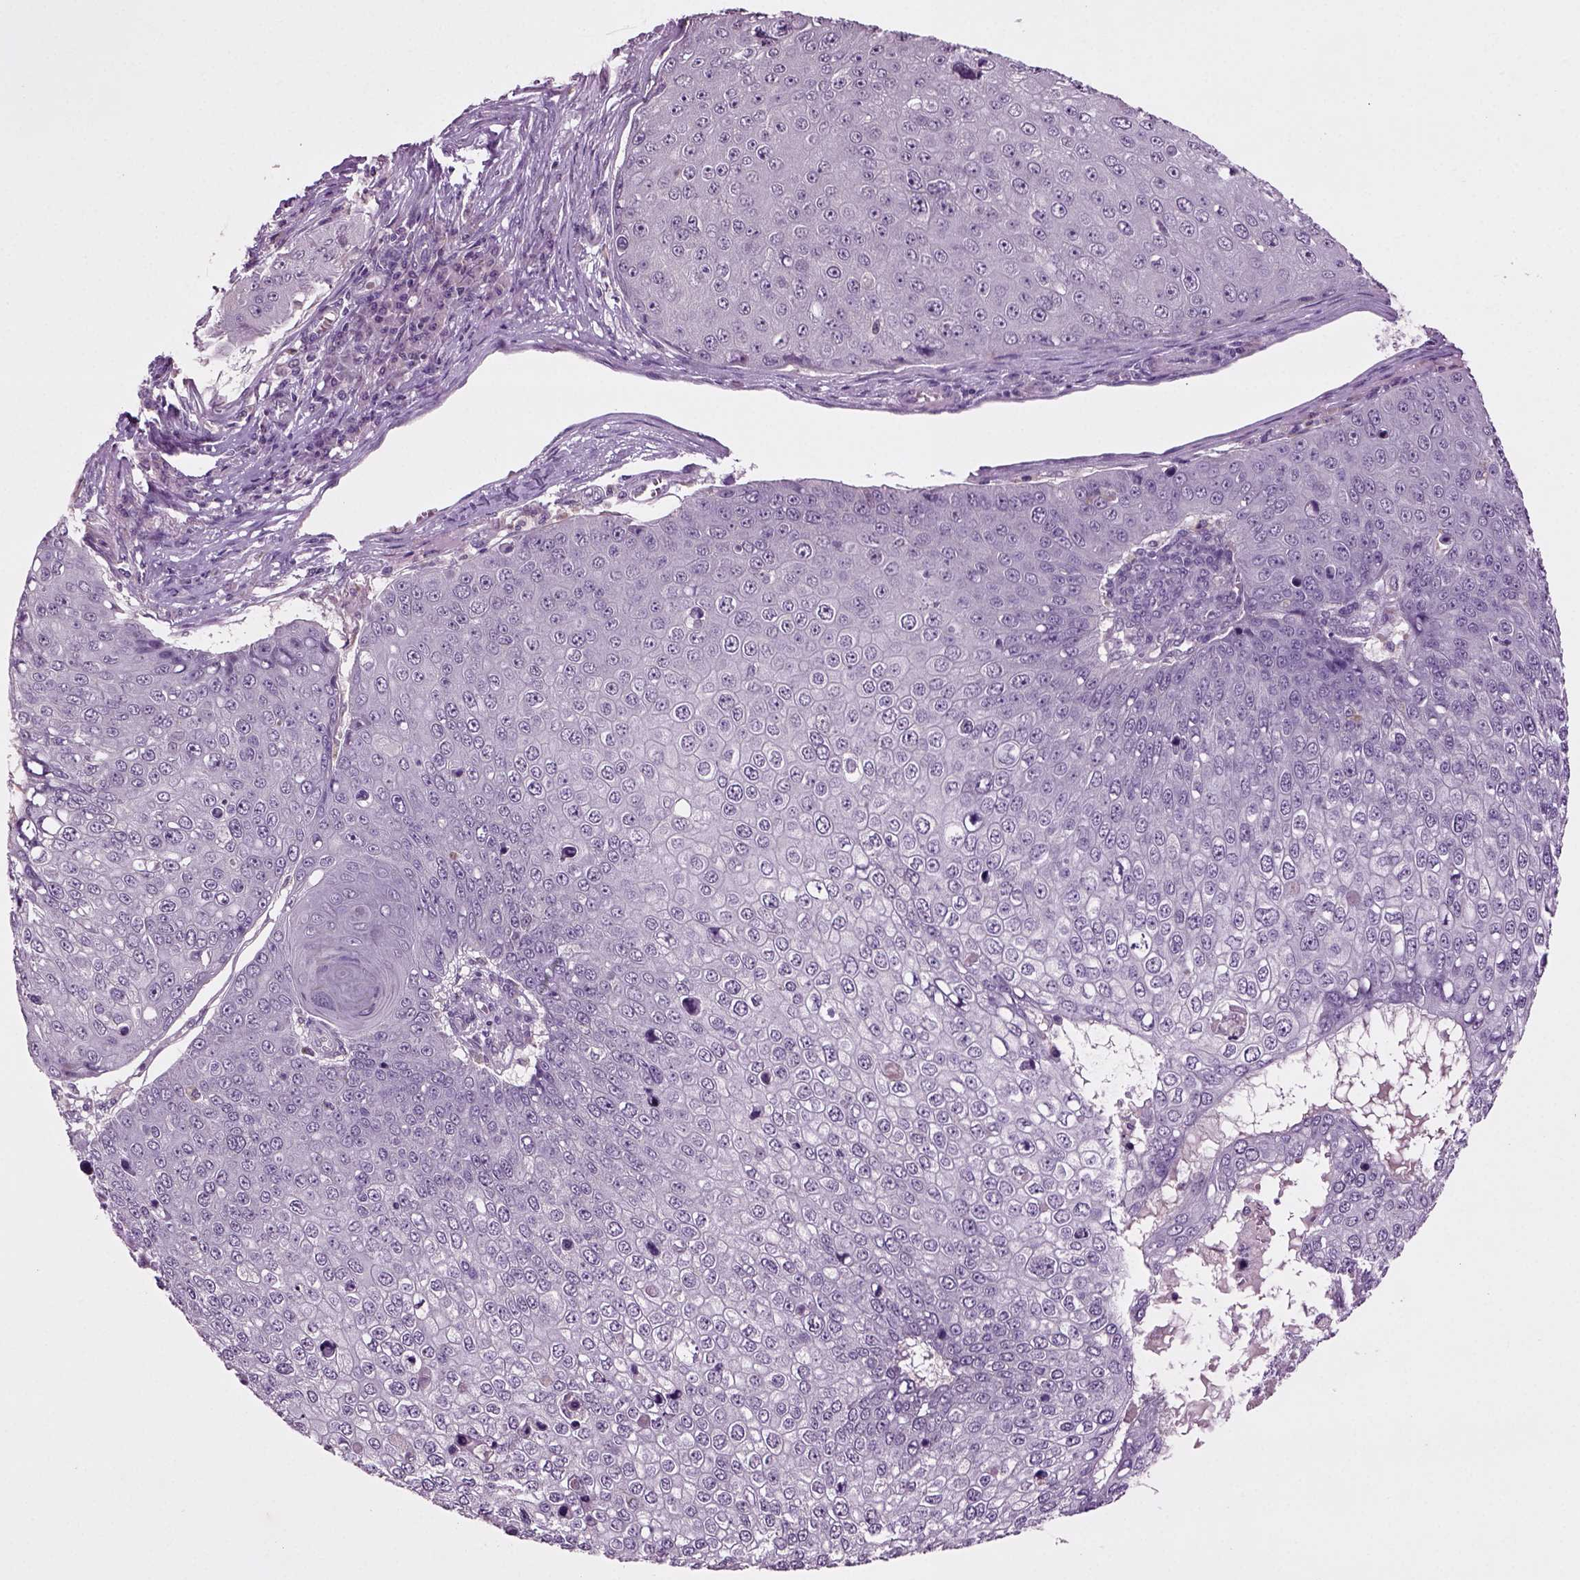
{"staining": {"intensity": "negative", "quantity": "none", "location": "none"}, "tissue": "skin cancer", "cell_type": "Tumor cells", "image_type": "cancer", "snomed": [{"axis": "morphology", "description": "Squamous cell carcinoma, NOS"}, {"axis": "topography", "description": "Skin"}], "caption": "Skin cancer was stained to show a protein in brown. There is no significant staining in tumor cells.", "gene": "SLC17A6", "patient": {"sex": "male", "age": 71}}